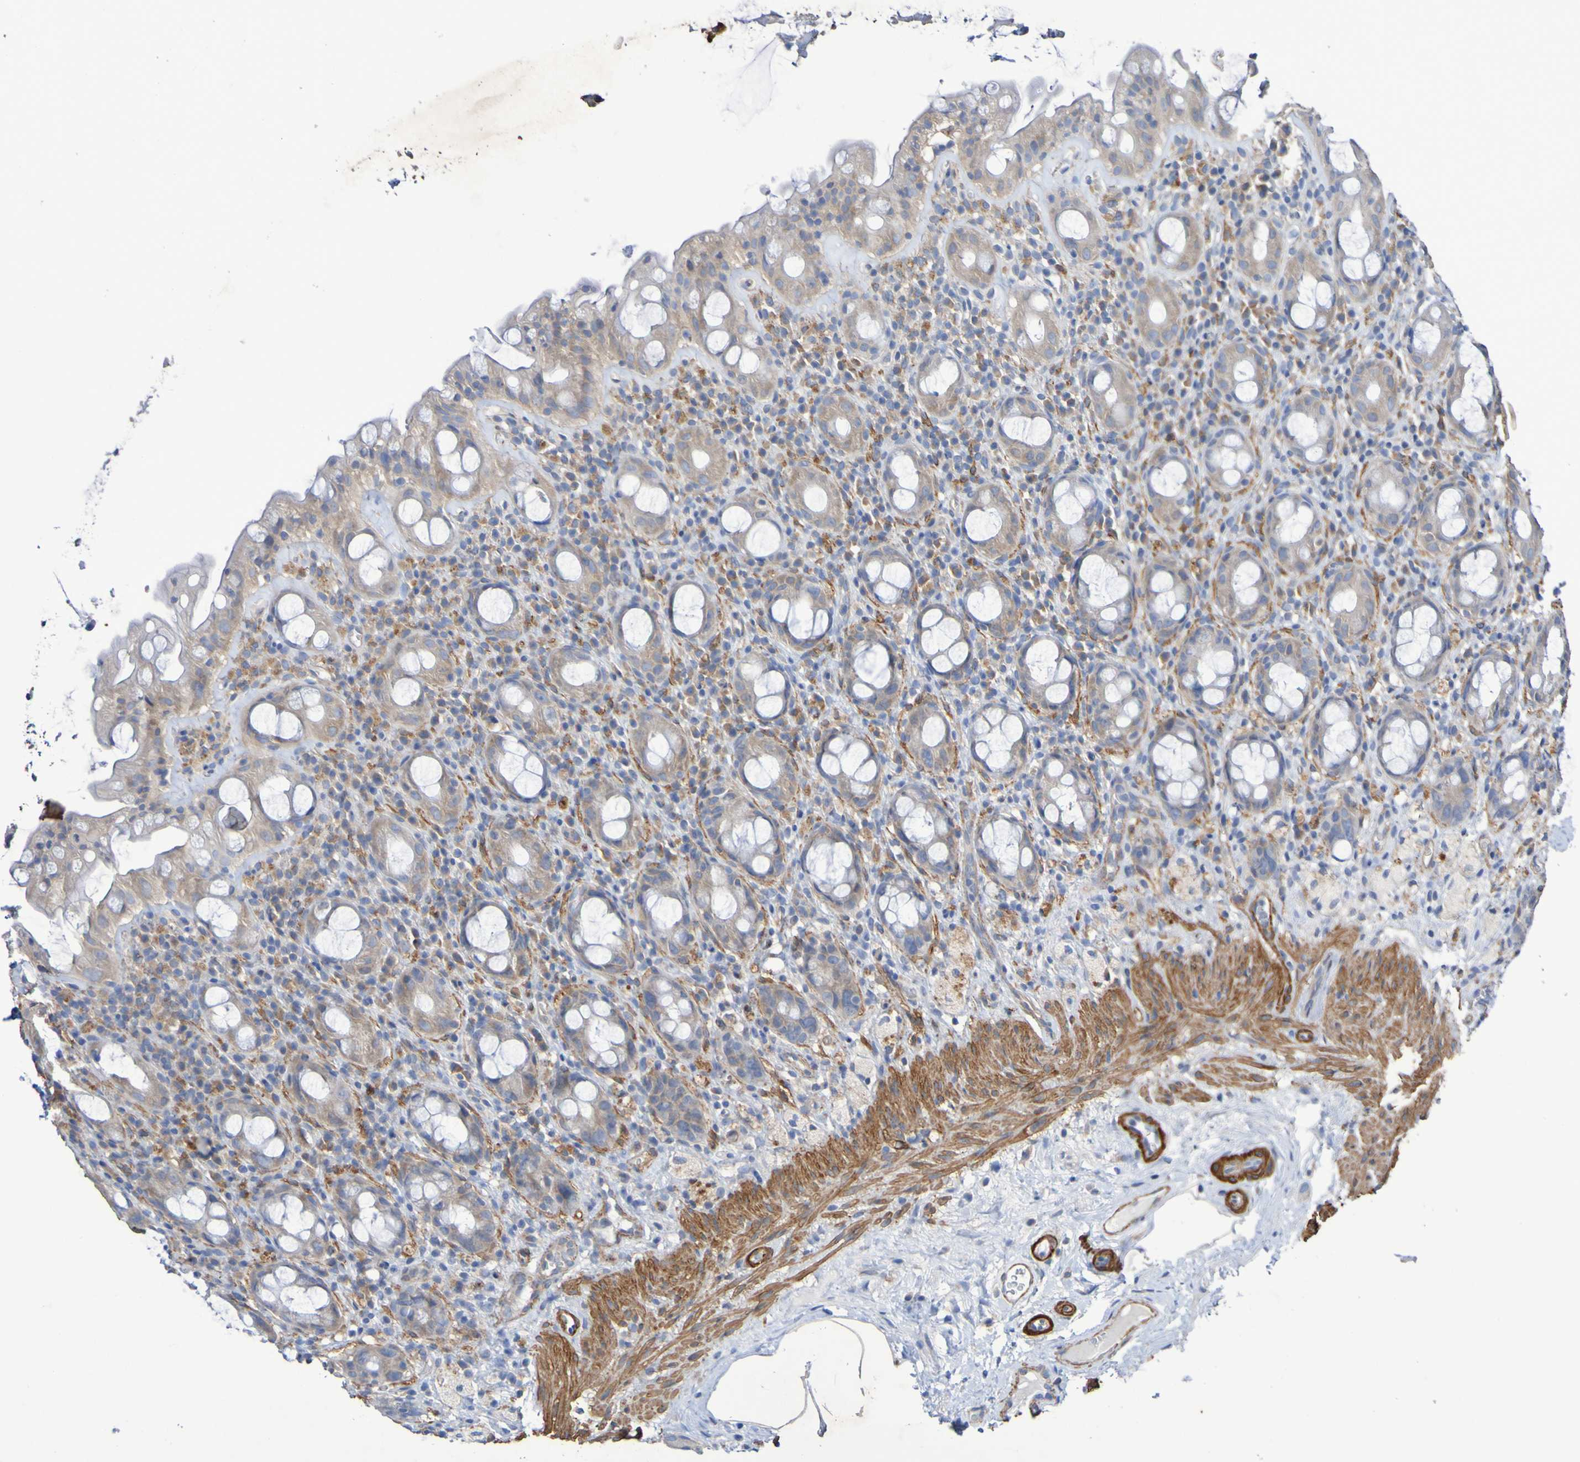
{"staining": {"intensity": "moderate", "quantity": "25%-75%", "location": "cytoplasmic/membranous"}, "tissue": "rectum", "cell_type": "Glandular cells", "image_type": "normal", "snomed": [{"axis": "morphology", "description": "Normal tissue, NOS"}, {"axis": "topography", "description": "Rectum"}], "caption": "Immunohistochemistry histopathology image of normal human rectum stained for a protein (brown), which reveals medium levels of moderate cytoplasmic/membranous staining in about 25%-75% of glandular cells.", "gene": "SRPRB", "patient": {"sex": "male", "age": 44}}